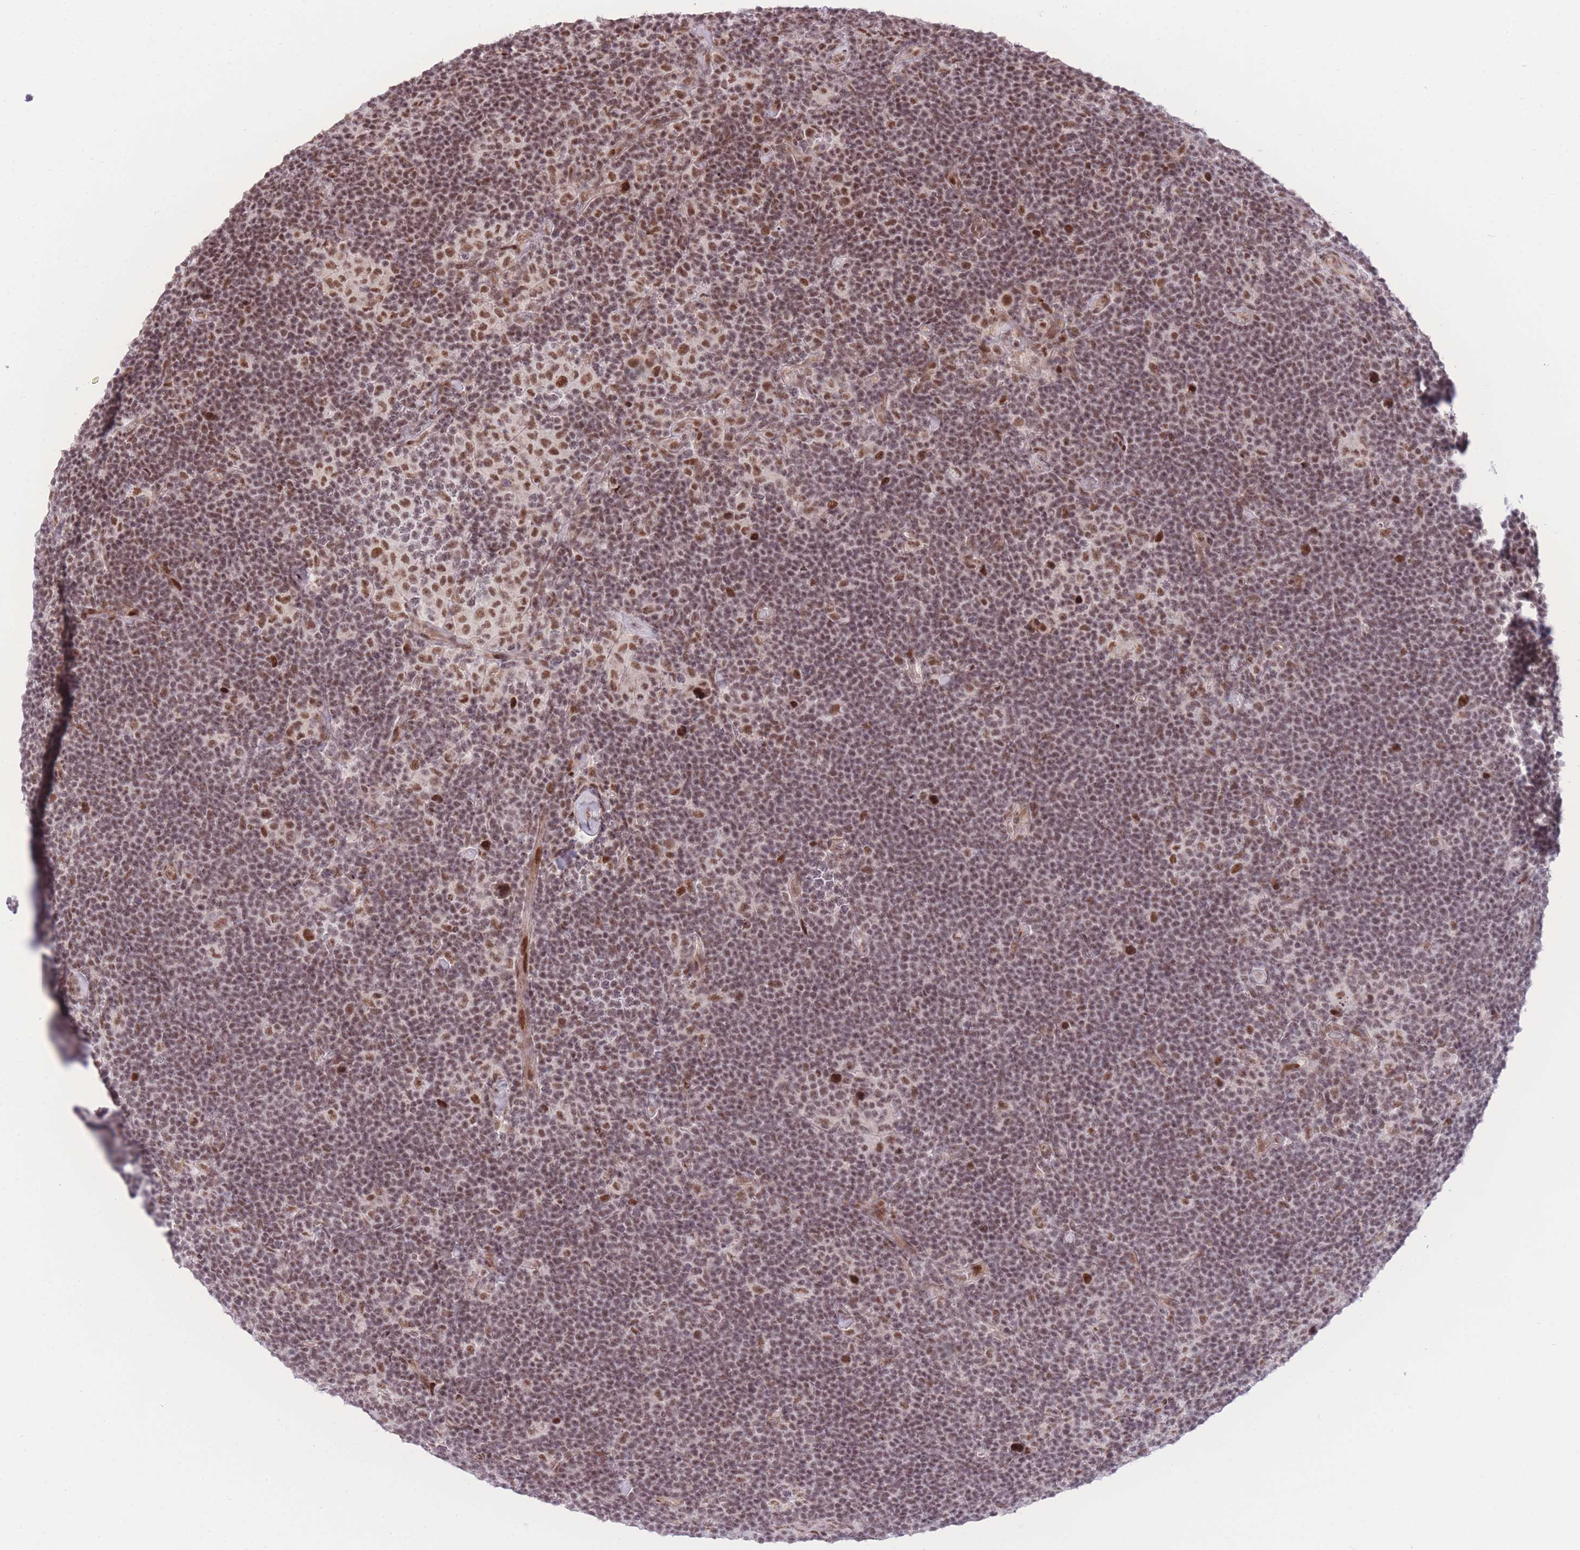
{"staining": {"intensity": "moderate", "quantity": ">75%", "location": "nuclear"}, "tissue": "lymphoma", "cell_type": "Tumor cells", "image_type": "cancer", "snomed": [{"axis": "morphology", "description": "Hodgkin's disease, NOS"}, {"axis": "topography", "description": "Lymph node"}], "caption": "Tumor cells exhibit medium levels of moderate nuclear positivity in about >75% of cells in human Hodgkin's disease.", "gene": "PCIF1", "patient": {"sex": "female", "age": 57}}